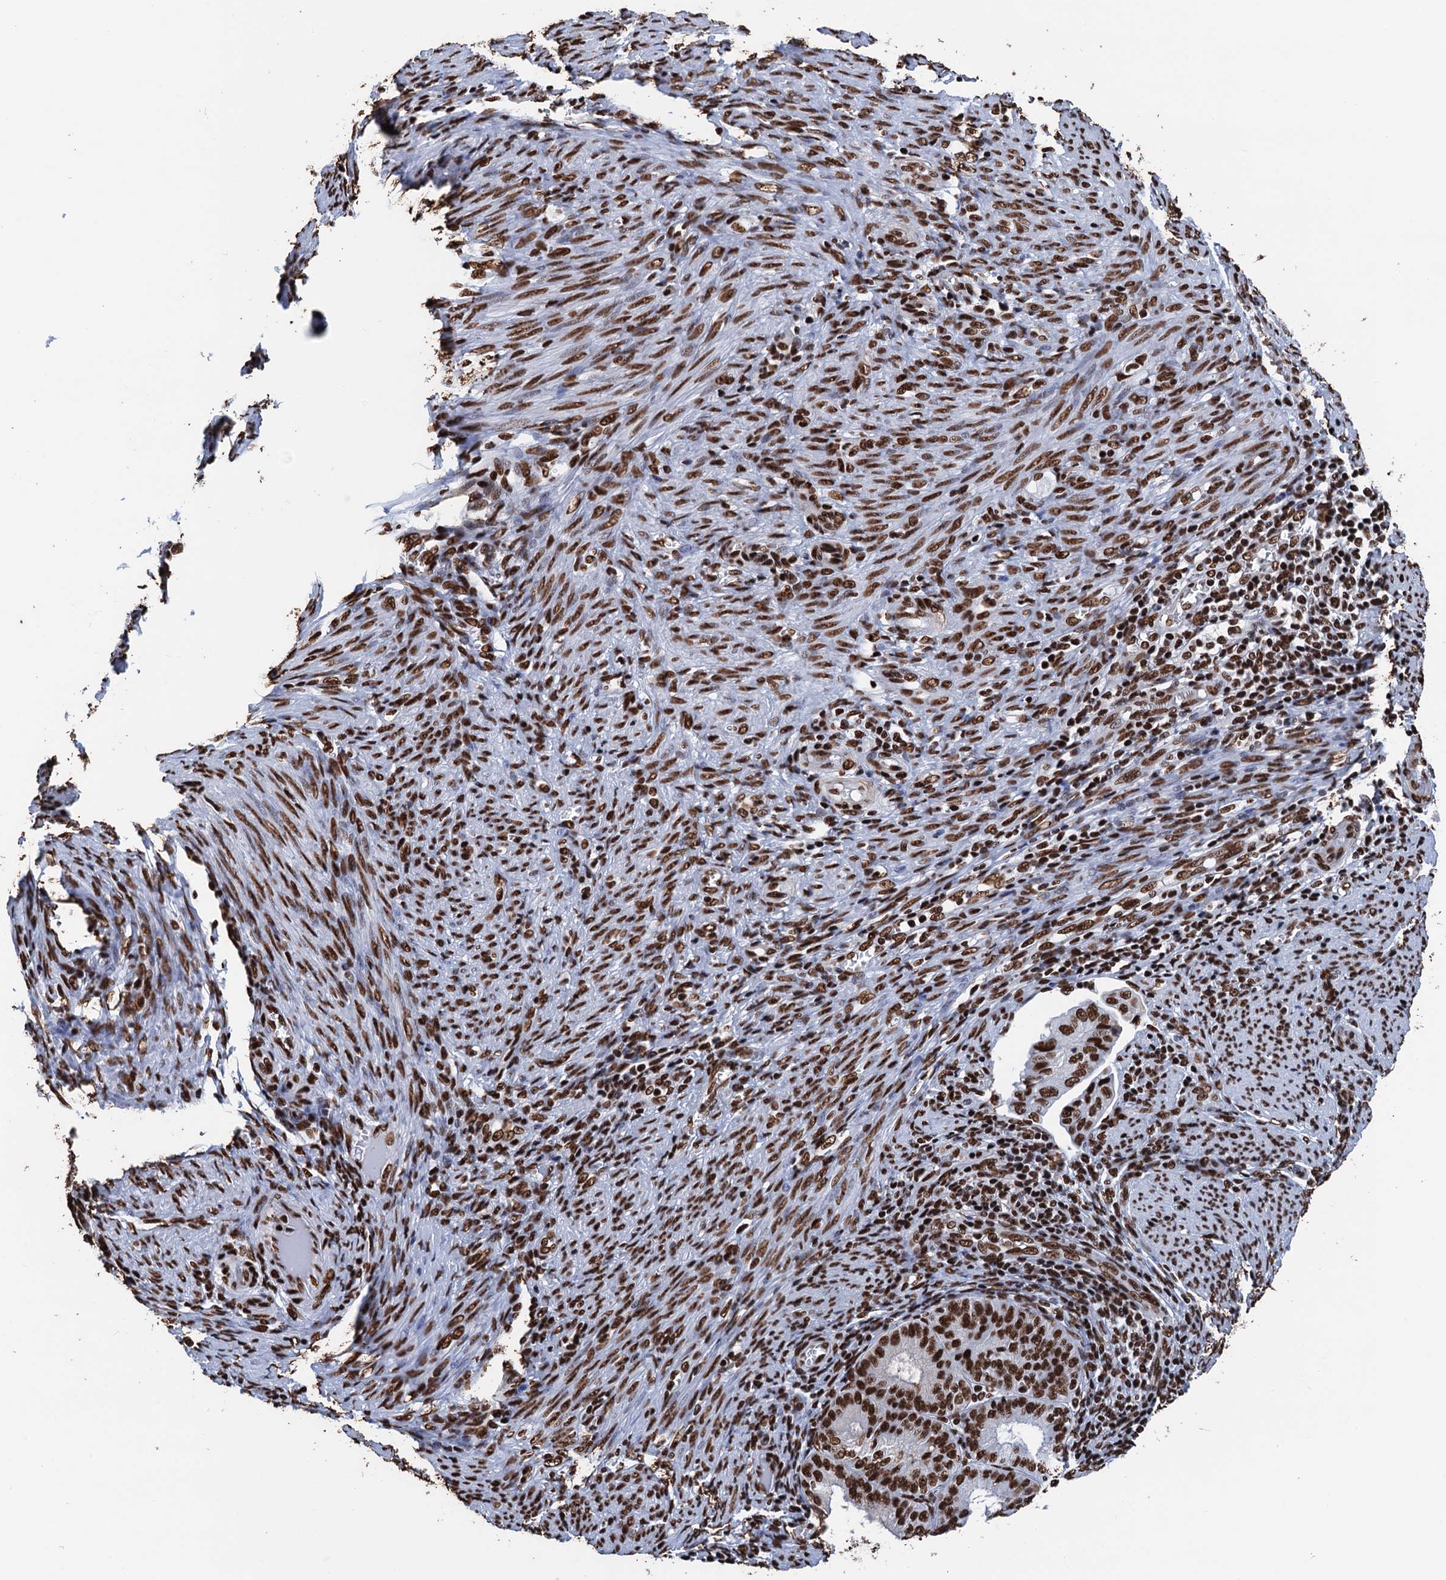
{"staining": {"intensity": "strong", "quantity": ">75%", "location": "nuclear"}, "tissue": "endometrial cancer", "cell_type": "Tumor cells", "image_type": "cancer", "snomed": [{"axis": "morphology", "description": "Adenocarcinoma, NOS"}, {"axis": "topography", "description": "Endometrium"}], "caption": "IHC (DAB (3,3'-diaminobenzidine)) staining of endometrial adenocarcinoma shows strong nuclear protein staining in about >75% of tumor cells.", "gene": "UBA2", "patient": {"sex": "female", "age": 51}}